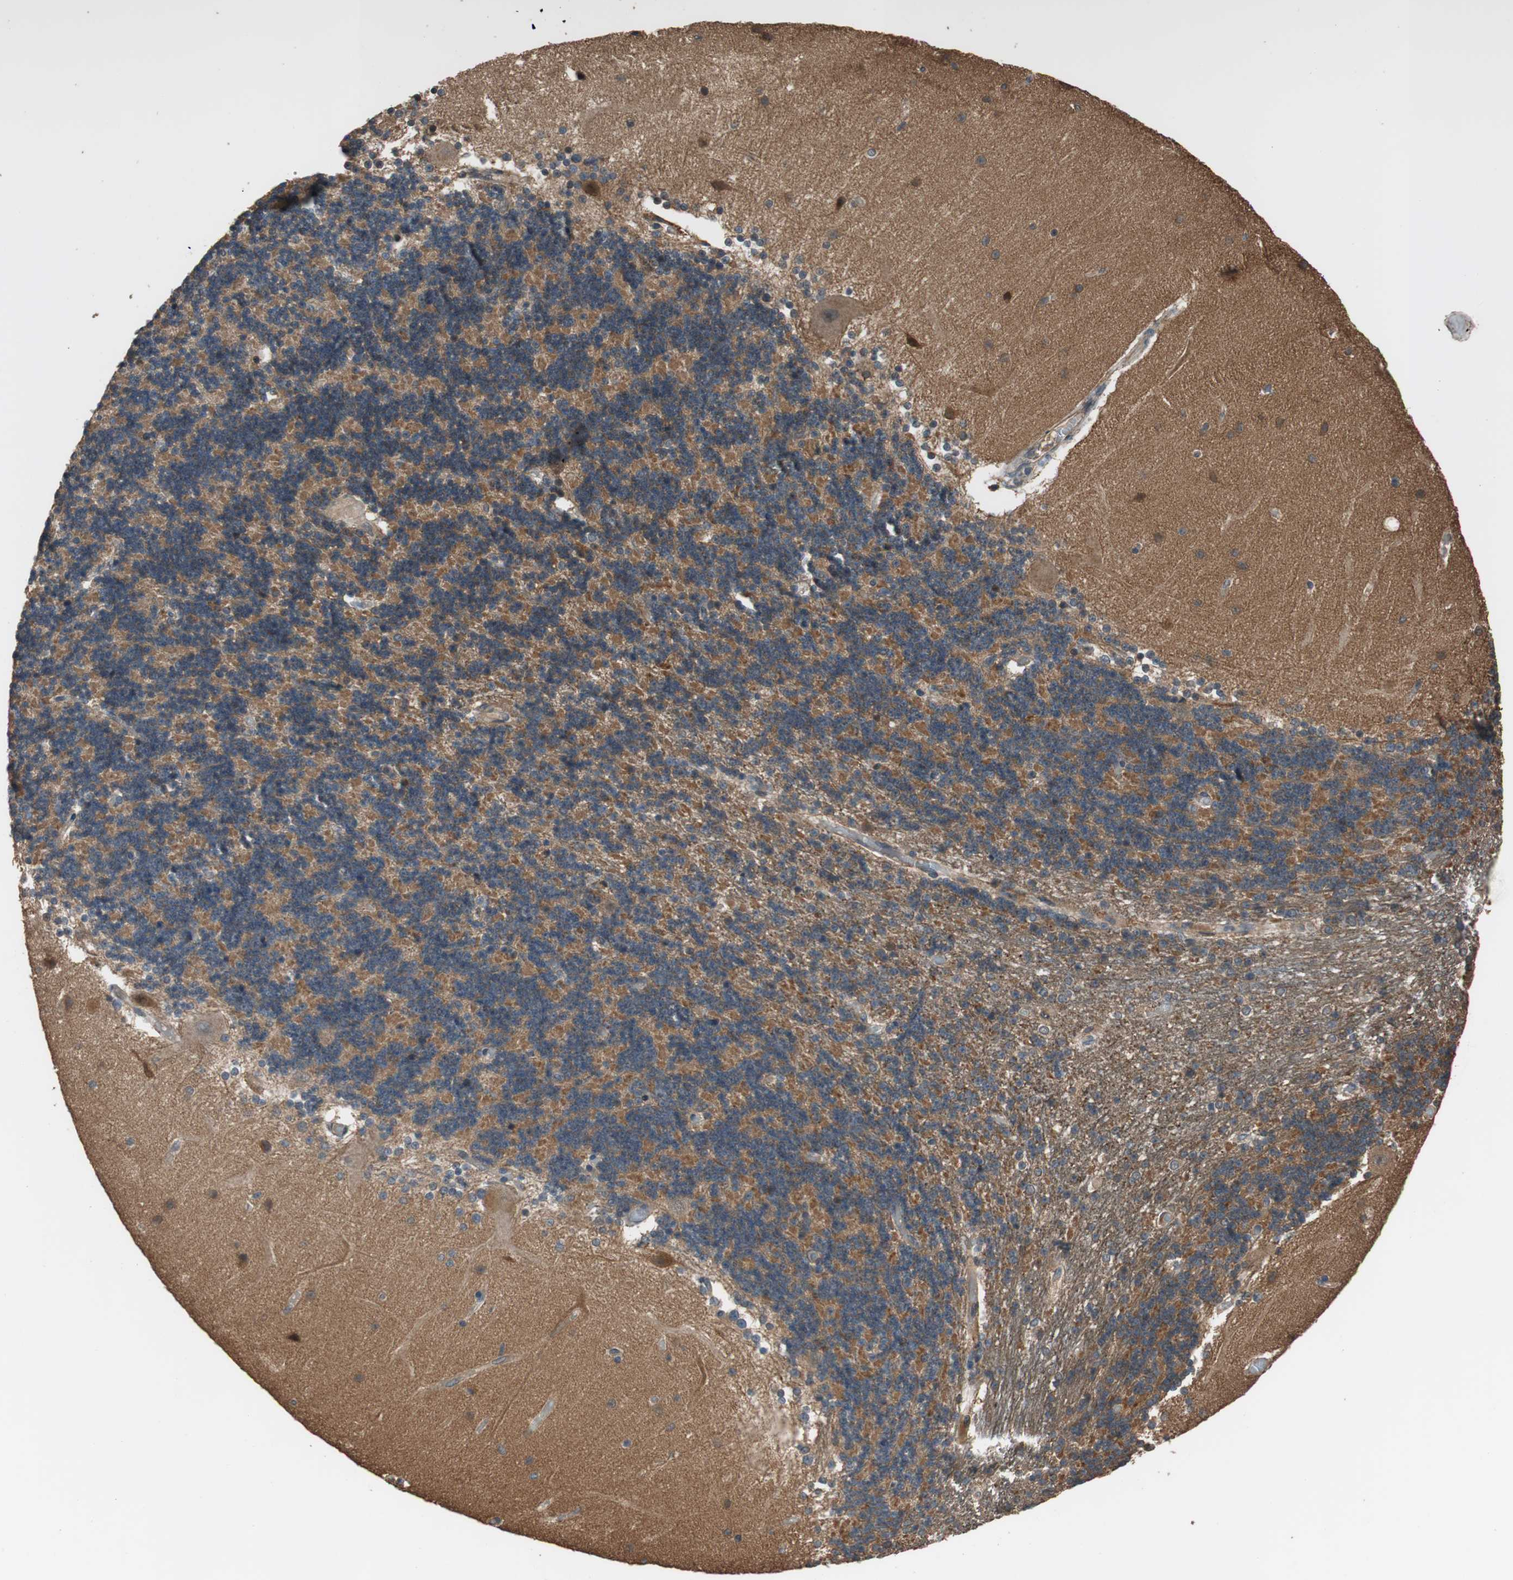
{"staining": {"intensity": "moderate", "quantity": "25%-75%", "location": "cytoplasmic/membranous"}, "tissue": "cerebellum", "cell_type": "Cells in granular layer", "image_type": "normal", "snomed": [{"axis": "morphology", "description": "Normal tissue, NOS"}, {"axis": "topography", "description": "Cerebellum"}], "caption": "The immunohistochemical stain labels moderate cytoplasmic/membranous staining in cells in granular layer of normal cerebellum. (DAB (3,3'-diaminobenzidine) IHC, brown staining for protein, blue staining for nuclei).", "gene": "MST1R", "patient": {"sex": "female", "age": 54}}